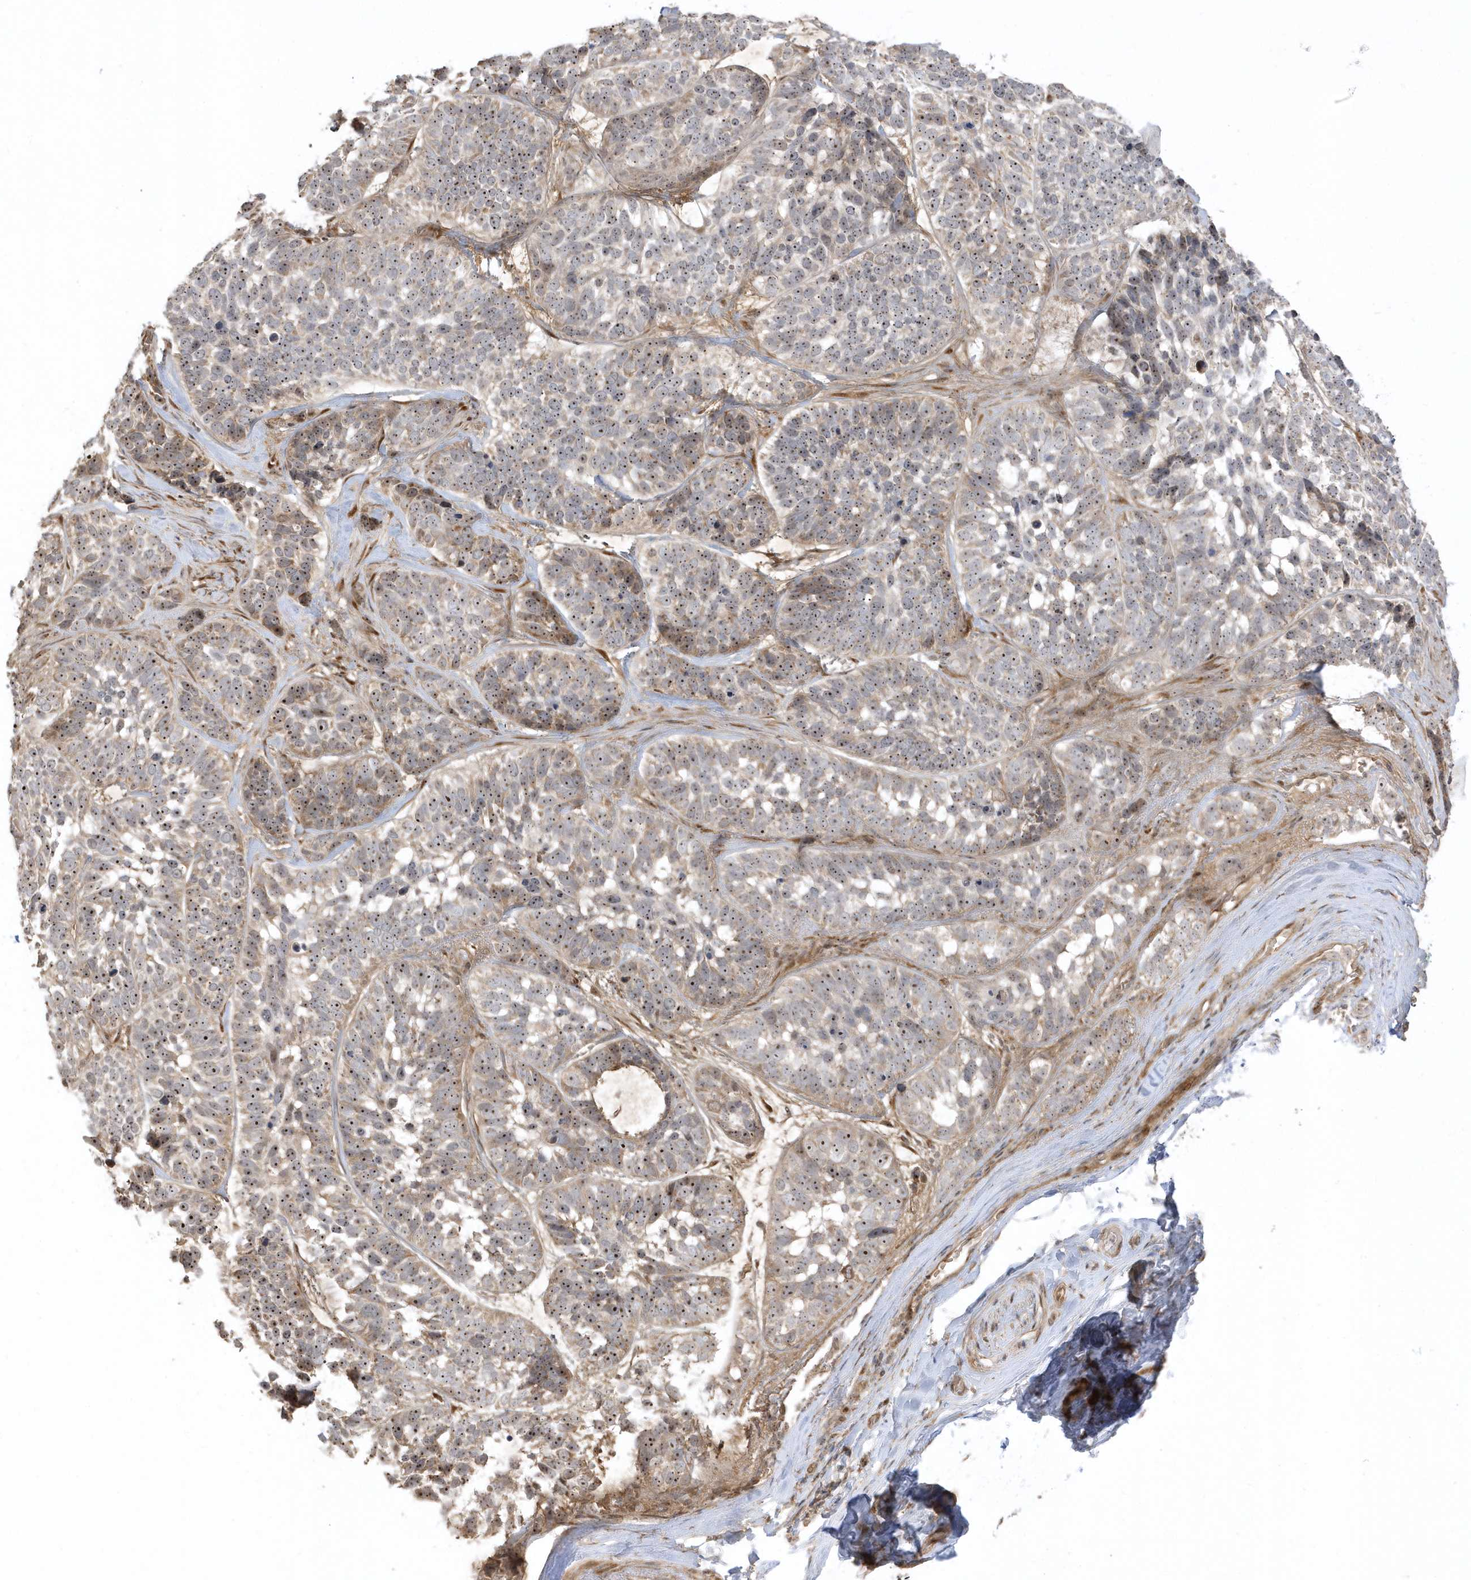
{"staining": {"intensity": "moderate", "quantity": "25%-75%", "location": "nuclear"}, "tissue": "skin cancer", "cell_type": "Tumor cells", "image_type": "cancer", "snomed": [{"axis": "morphology", "description": "Basal cell carcinoma"}, {"axis": "topography", "description": "Skin"}], "caption": "Immunohistochemistry of human basal cell carcinoma (skin) displays medium levels of moderate nuclear expression in approximately 25%-75% of tumor cells. The staining was performed using DAB (3,3'-diaminobenzidine) to visualize the protein expression in brown, while the nuclei were stained in blue with hematoxylin (Magnification: 20x).", "gene": "ECM2", "patient": {"sex": "male", "age": 62}}